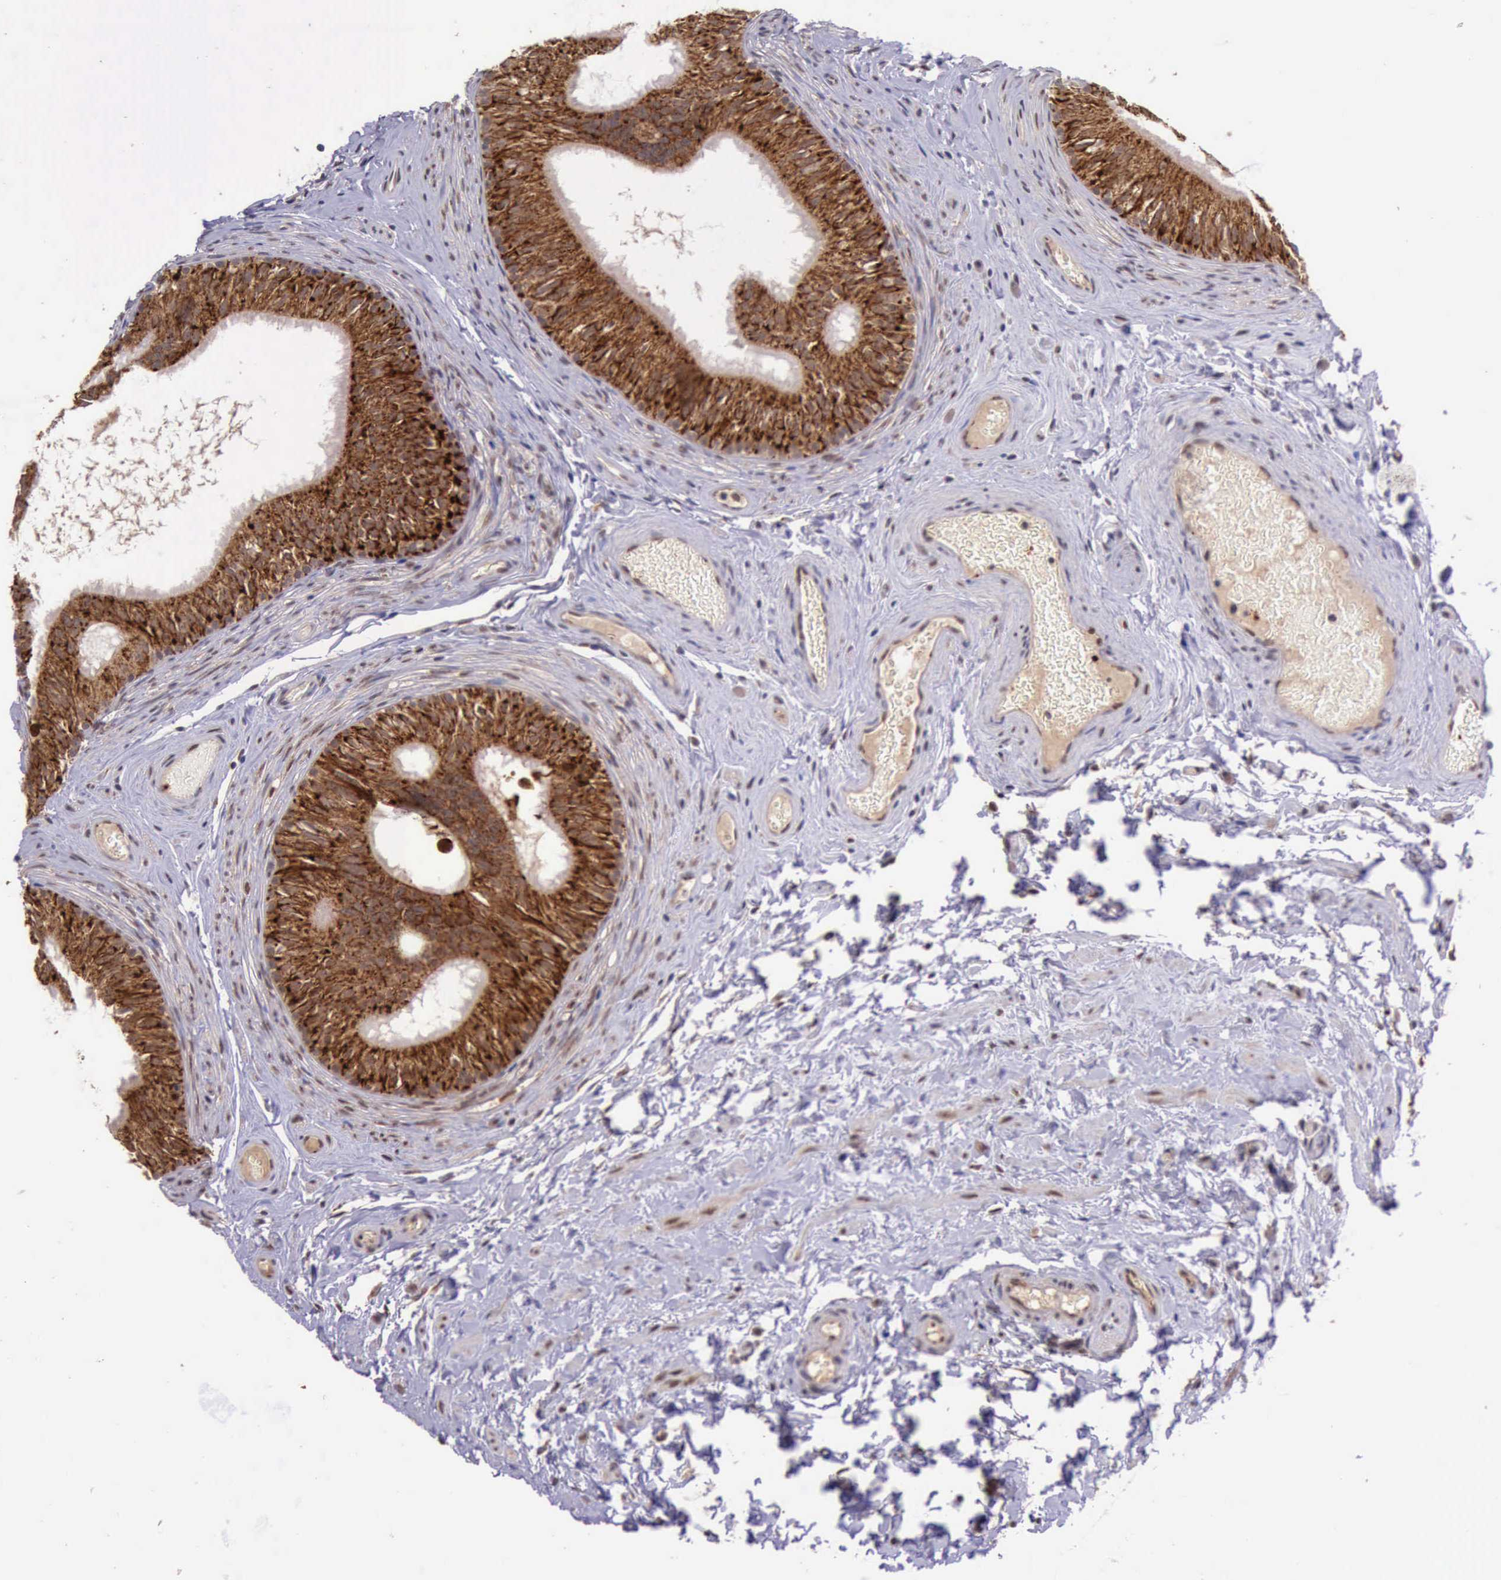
{"staining": {"intensity": "strong", "quantity": ">75%", "location": "cytoplasmic/membranous"}, "tissue": "epididymis", "cell_type": "Glandular cells", "image_type": "normal", "snomed": [{"axis": "morphology", "description": "Normal tissue, NOS"}, {"axis": "topography", "description": "Epididymis"}], "caption": "Immunohistochemistry histopathology image of unremarkable epididymis: epididymis stained using IHC displays high levels of strong protein expression localized specifically in the cytoplasmic/membranous of glandular cells, appearing as a cytoplasmic/membranous brown color.", "gene": "ARMCX3", "patient": {"sex": "male", "age": 32}}